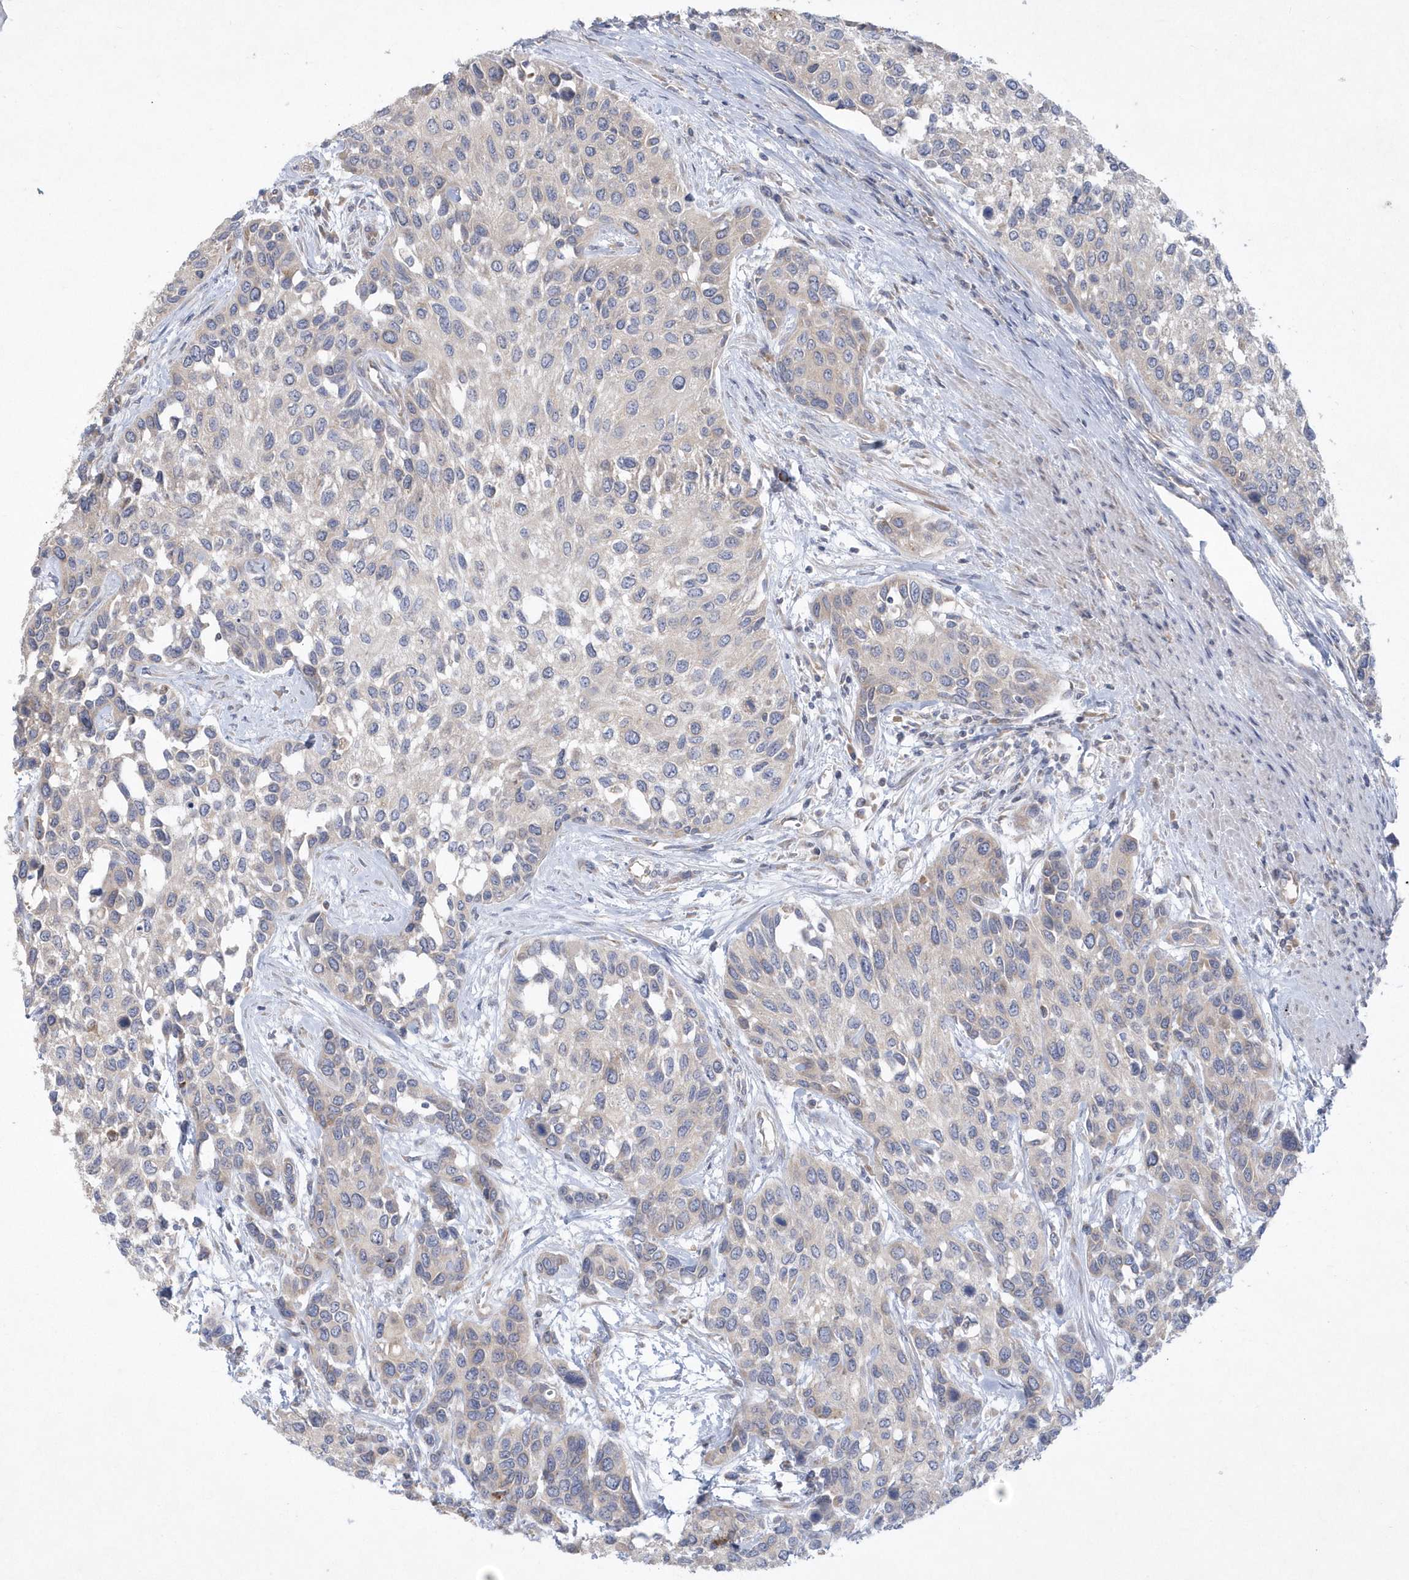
{"staining": {"intensity": "weak", "quantity": "<25%", "location": "cytoplasmic/membranous"}, "tissue": "urothelial cancer", "cell_type": "Tumor cells", "image_type": "cancer", "snomed": [{"axis": "morphology", "description": "Normal tissue, NOS"}, {"axis": "morphology", "description": "Urothelial carcinoma, High grade"}, {"axis": "topography", "description": "Vascular tissue"}, {"axis": "topography", "description": "Urinary bladder"}], "caption": "The IHC histopathology image has no significant expression in tumor cells of urothelial carcinoma (high-grade) tissue.", "gene": "DGAT1", "patient": {"sex": "female", "age": 56}}